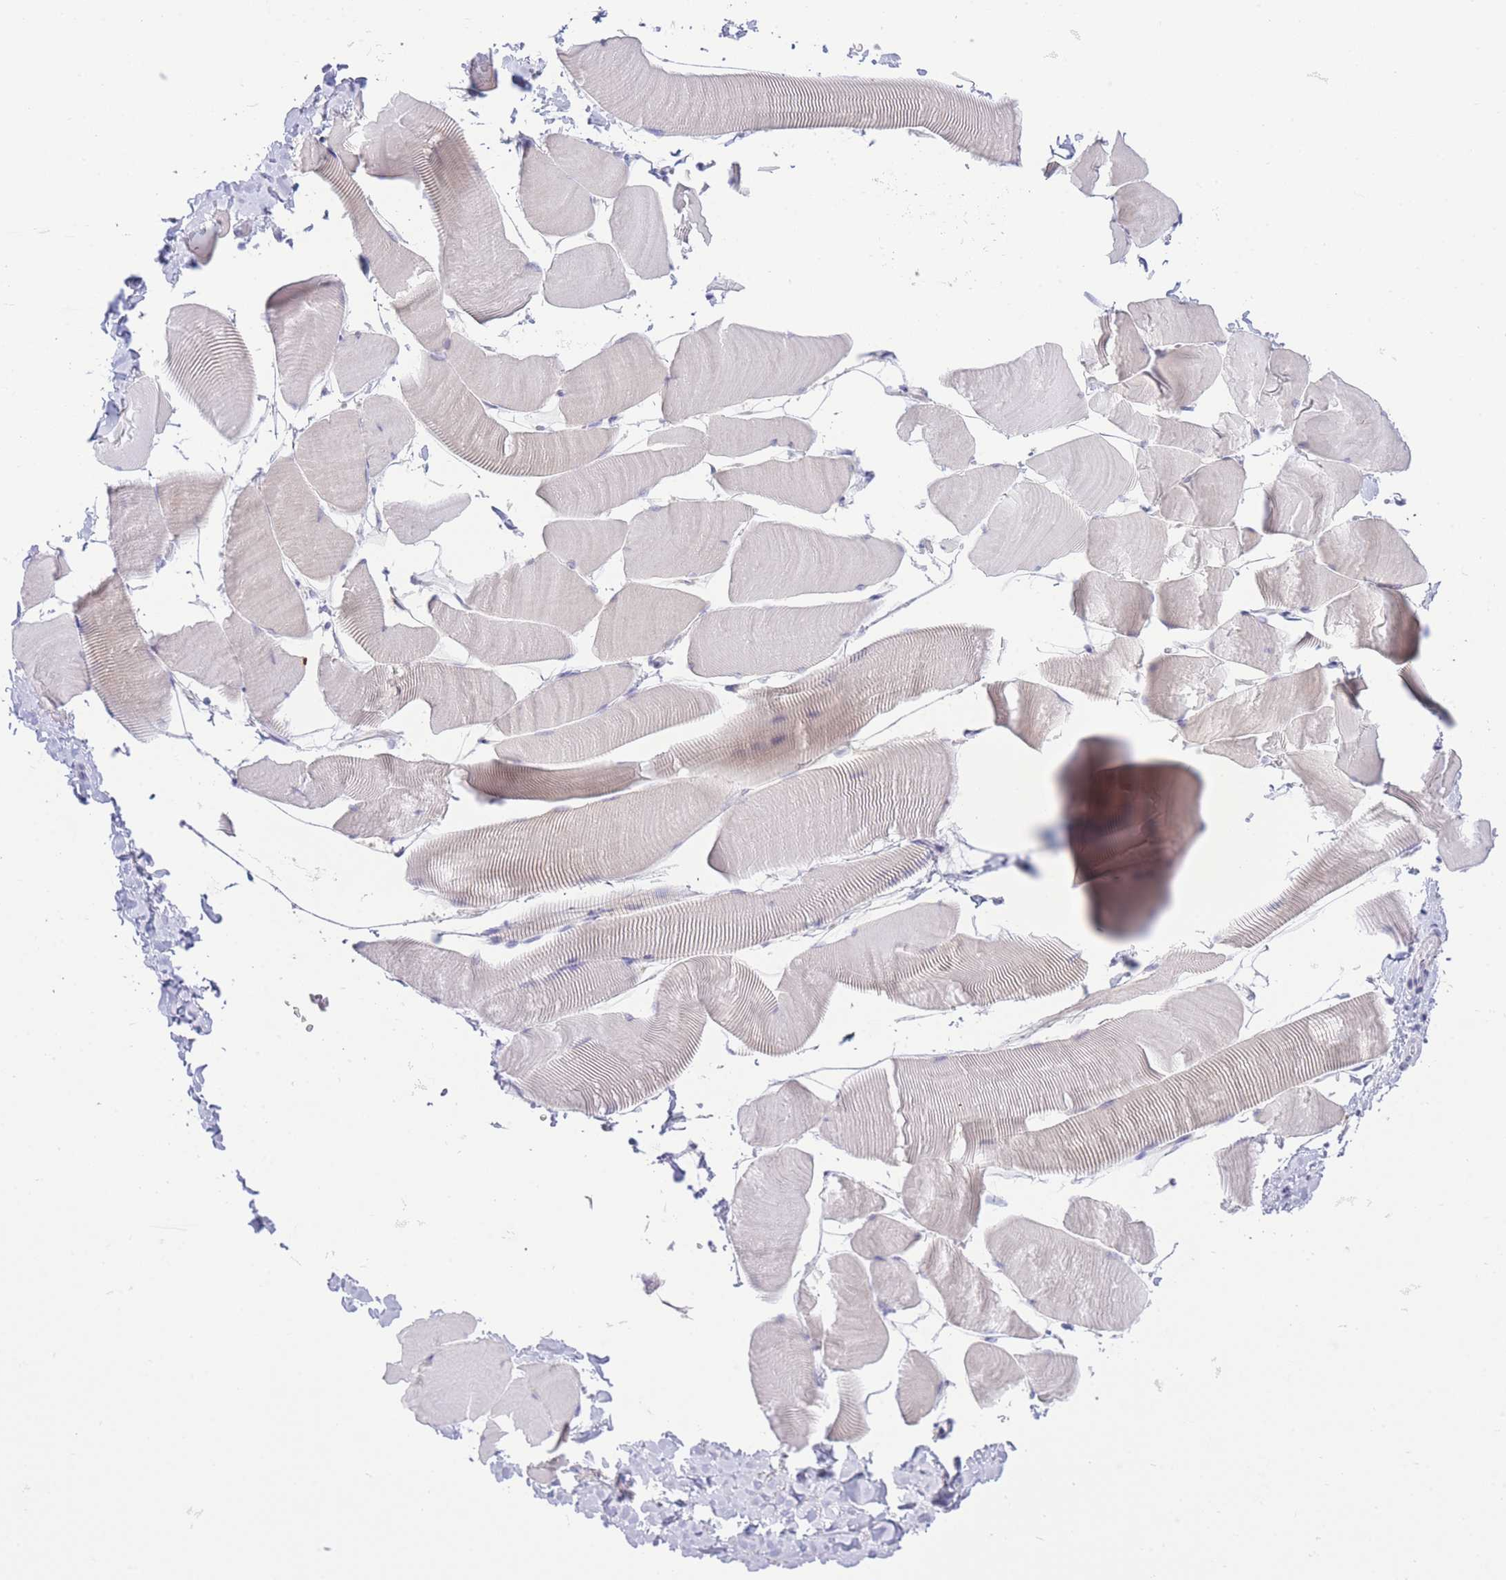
{"staining": {"intensity": "moderate", "quantity": "<25%", "location": "cytoplasmic/membranous"}, "tissue": "skeletal muscle", "cell_type": "Myocytes", "image_type": "normal", "snomed": [{"axis": "morphology", "description": "Normal tissue, NOS"}, {"axis": "topography", "description": "Skeletal muscle"}], "caption": "Myocytes show low levels of moderate cytoplasmic/membranous staining in about <25% of cells in unremarkable human skeletal muscle. Ihc stains the protein in brown and the nuclei are stained blue.", "gene": "ZNF212", "patient": {"sex": "male", "age": 25}}